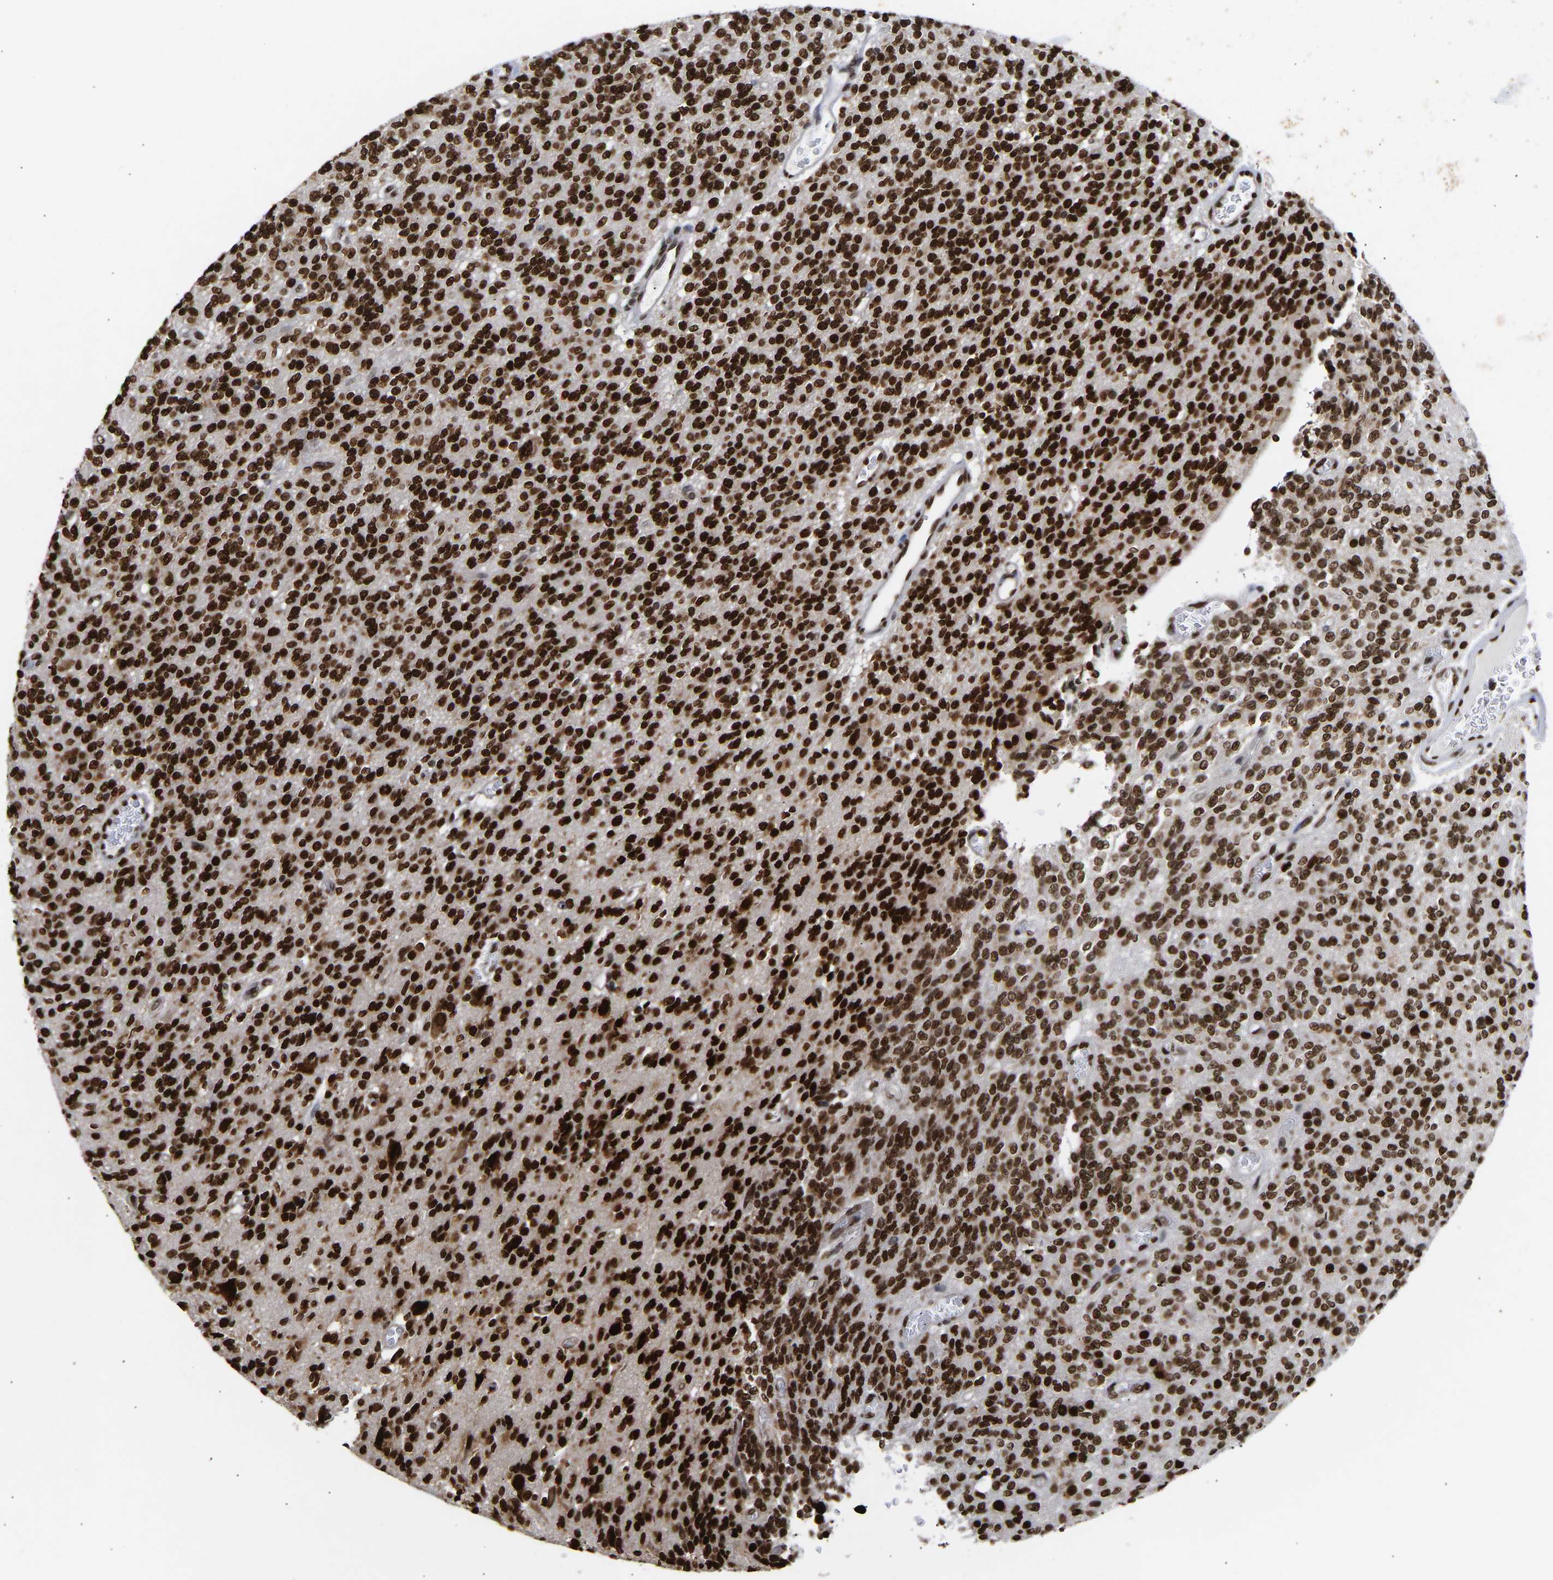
{"staining": {"intensity": "strong", "quantity": ">75%", "location": "nuclear"}, "tissue": "glioma", "cell_type": "Tumor cells", "image_type": "cancer", "snomed": [{"axis": "morphology", "description": "Glioma, malignant, High grade"}, {"axis": "topography", "description": "Brain"}], "caption": "This is a photomicrograph of immunohistochemistry staining of malignant high-grade glioma, which shows strong expression in the nuclear of tumor cells.", "gene": "PSIP1", "patient": {"sex": "male", "age": 34}}